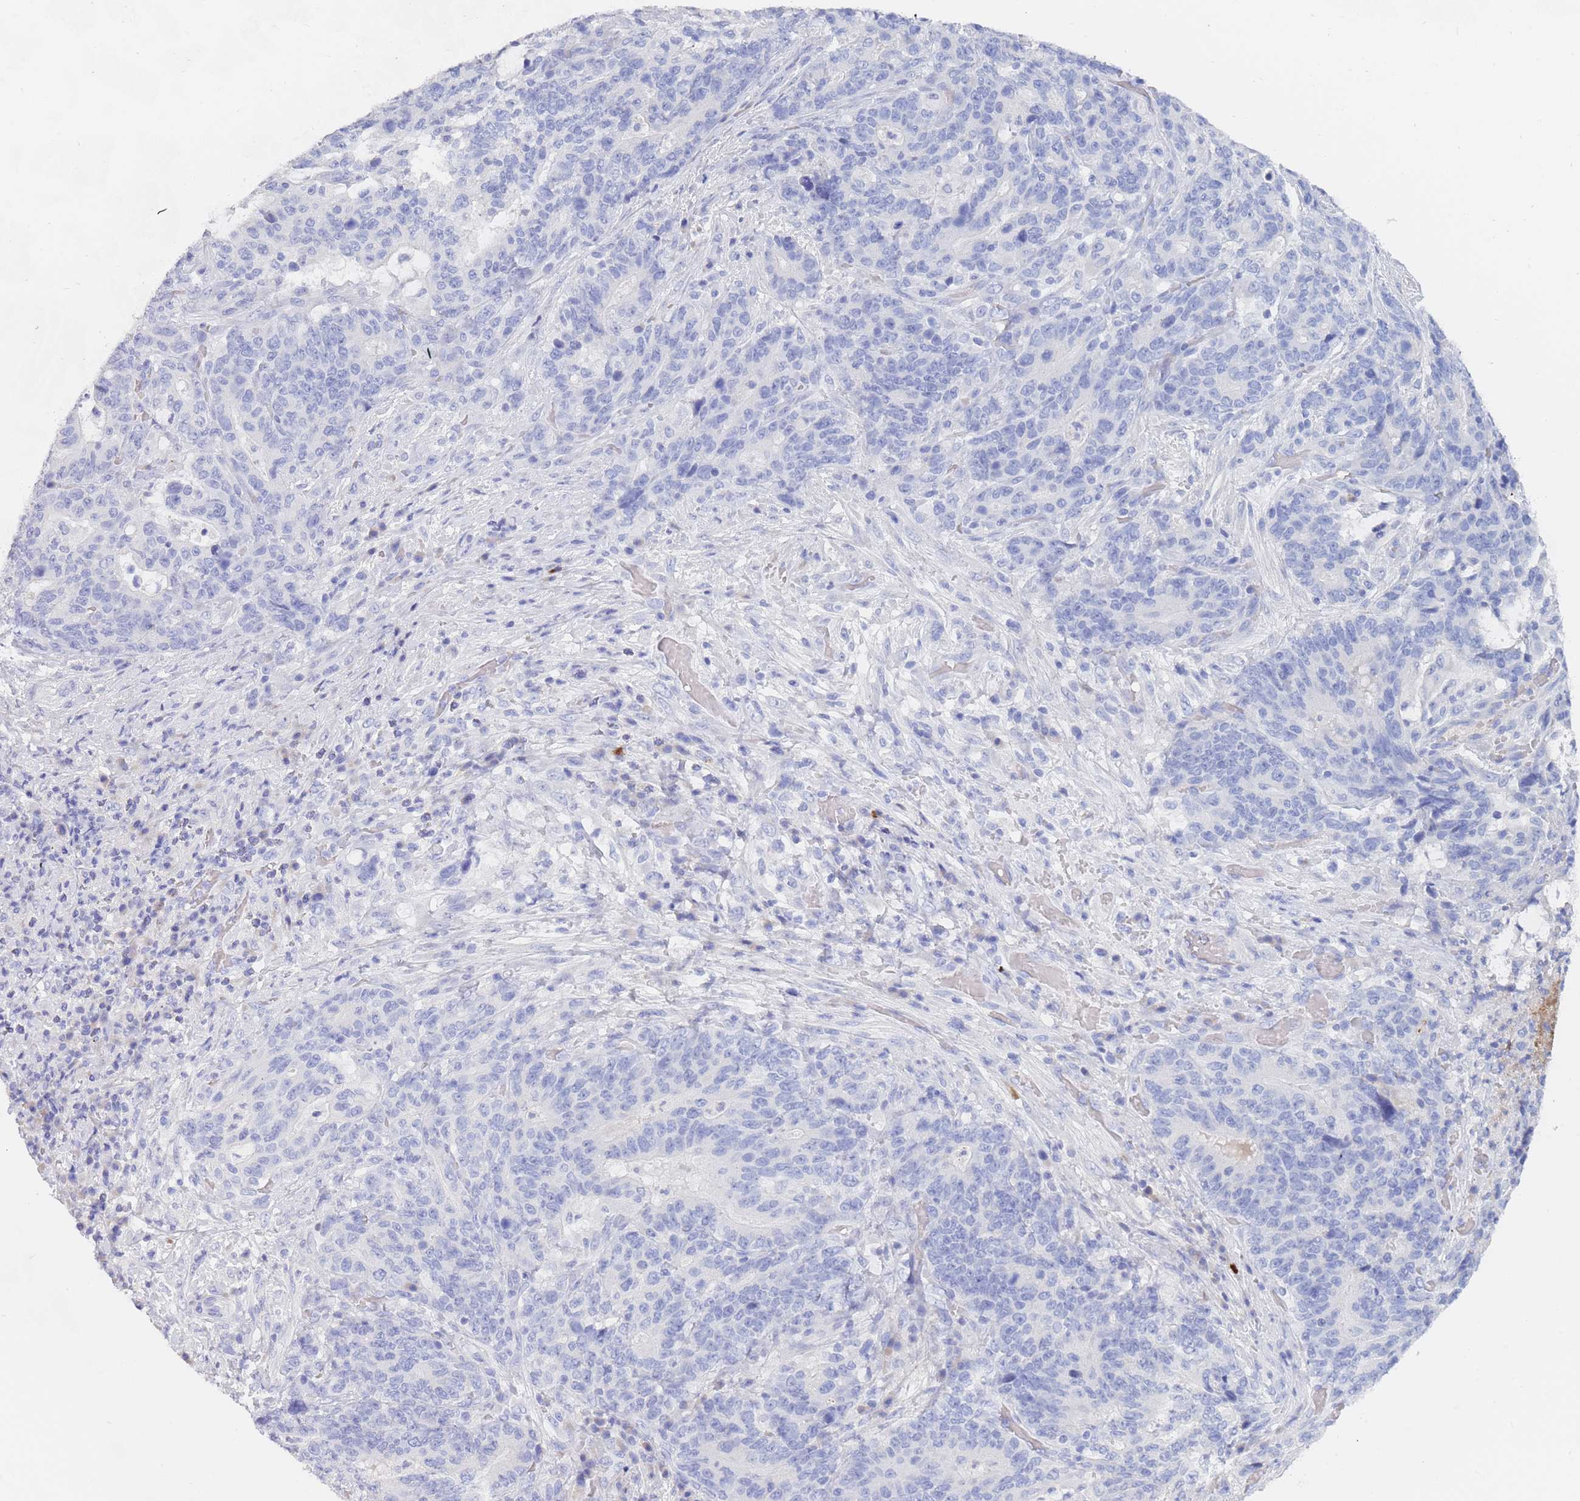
{"staining": {"intensity": "negative", "quantity": "none", "location": "none"}, "tissue": "stomach cancer", "cell_type": "Tumor cells", "image_type": "cancer", "snomed": [{"axis": "morphology", "description": "Normal tissue, NOS"}, {"axis": "morphology", "description": "Adenocarcinoma, NOS"}, {"axis": "topography", "description": "Stomach"}], "caption": "Immunohistochemistry photomicrograph of human adenocarcinoma (stomach) stained for a protein (brown), which exhibits no expression in tumor cells.", "gene": "SLC25A35", "patient": {"sex": "female", "age": 64}}